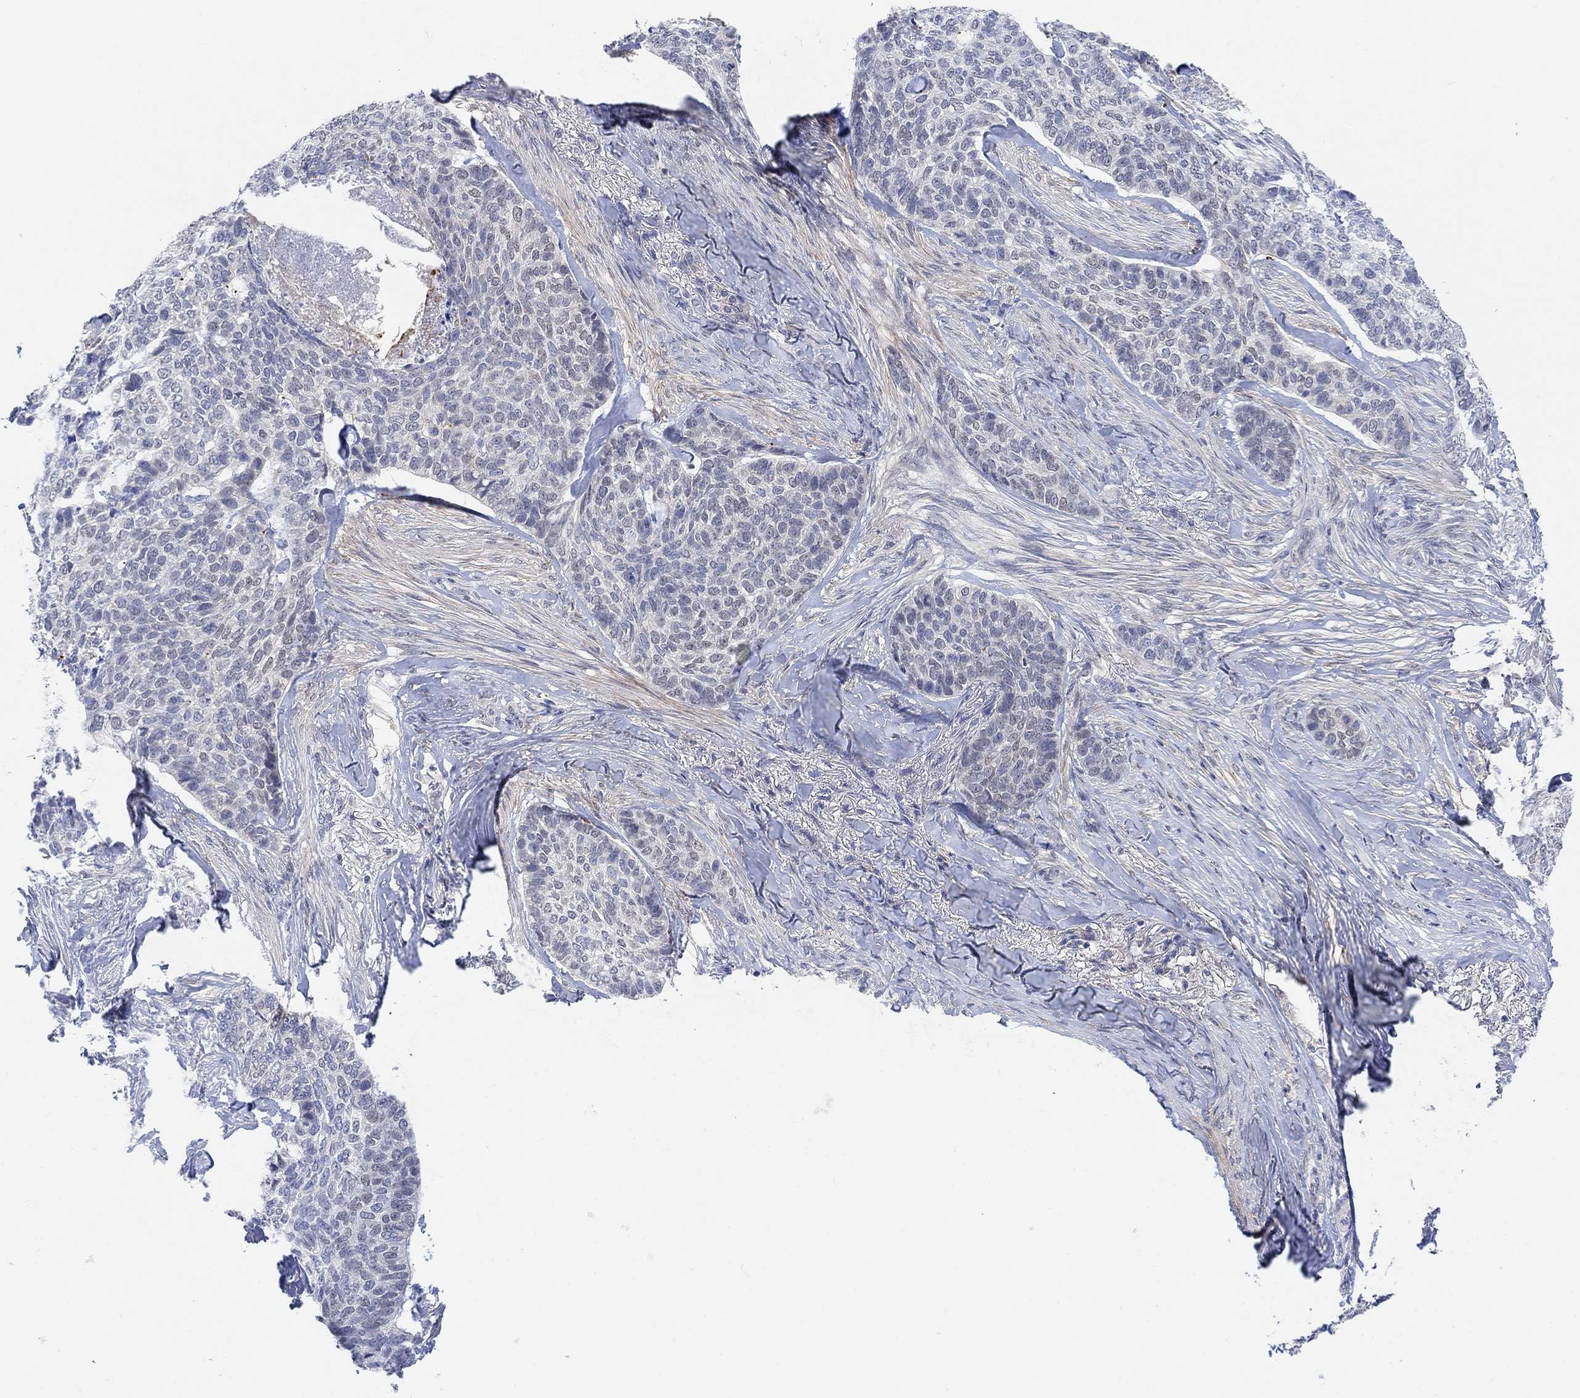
{"staining": {"intensity": "weak", "quantity": "25%-75%", "location": "nuclear"}, "tissue": "skin cancer", "cell_type": "Tumor cells", "image_type": "cancer", "snomed": [{"axis": "morphology", "description": "Basal cell carcinoma"}, {"axis": "topography", "description": "Skin"}], "caption": "A photomicrograph of skin basal cell carcinoma stained for a protein shows weak nuclear brown staining in tumor cells. (DAB (3,3'-diaminobenzidine) IHC, brown staining for protein, blue staining for nuclei).", "gene": "RIMS1", "patient": {"sex": "female", "age": 69}}